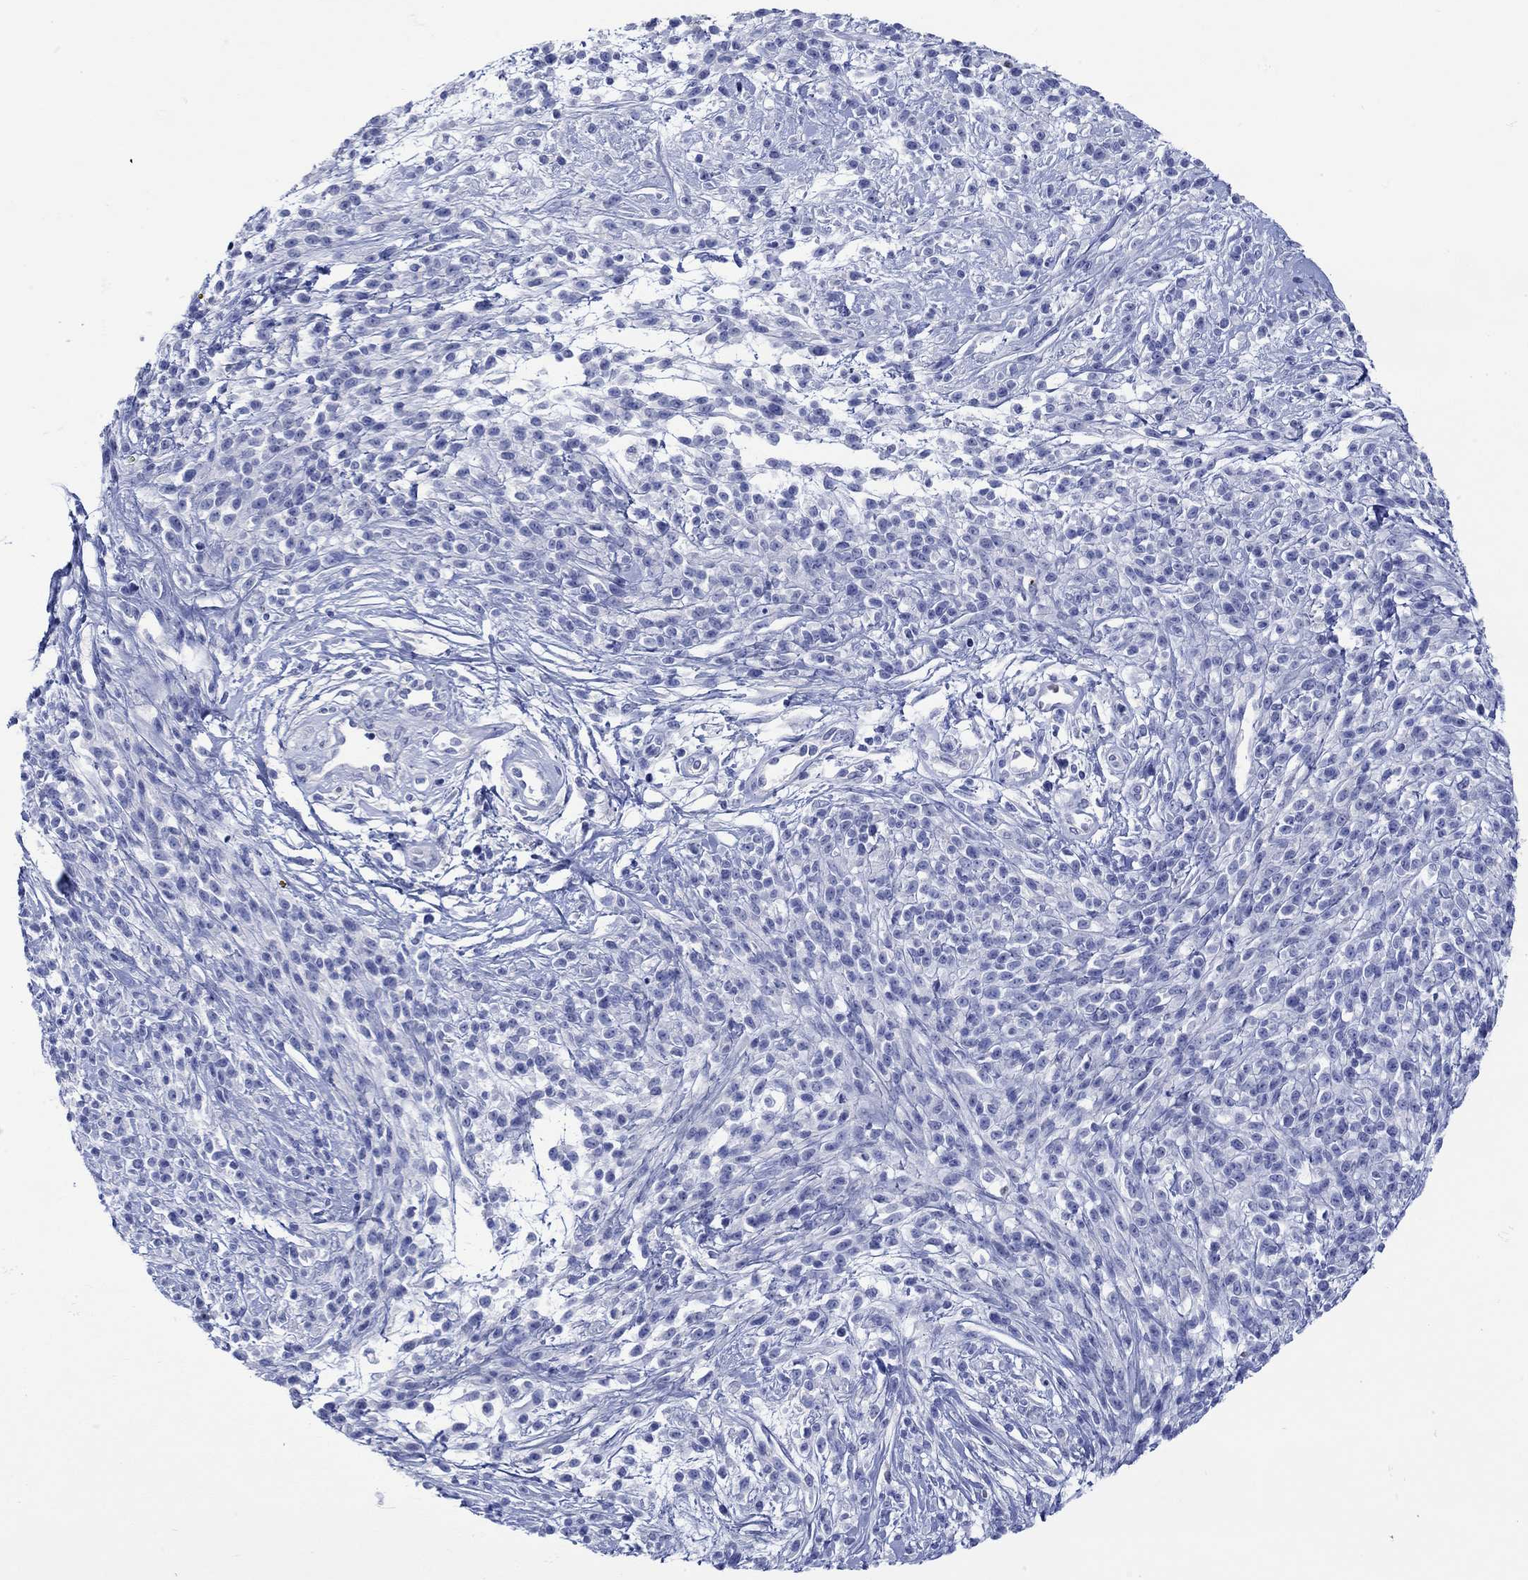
{"staining": {"intensity": "negative", "quantity": "none", "location": "none"}, "tissue": "melanoma", "cell_type": "Tumor cells", "image_type": "cancer", "snomed": [{"axis": "morphology", "description": "Malignant melanoma, NOS"}, {"axis": "topography", "description": "Skin"}, {"axis": "topography", "description": "Skin of trunk"}], "caption": "The image exhibits no significant expression in tumor cells of malignant melanoma. The staining is performed using DAB (3,3'-diaminobenzidine) brown chromogen with nuclei counter-stained in using hematoxylin.", "gene": "ANKMY1", "patient": {"sex": "male", "age": 74}}